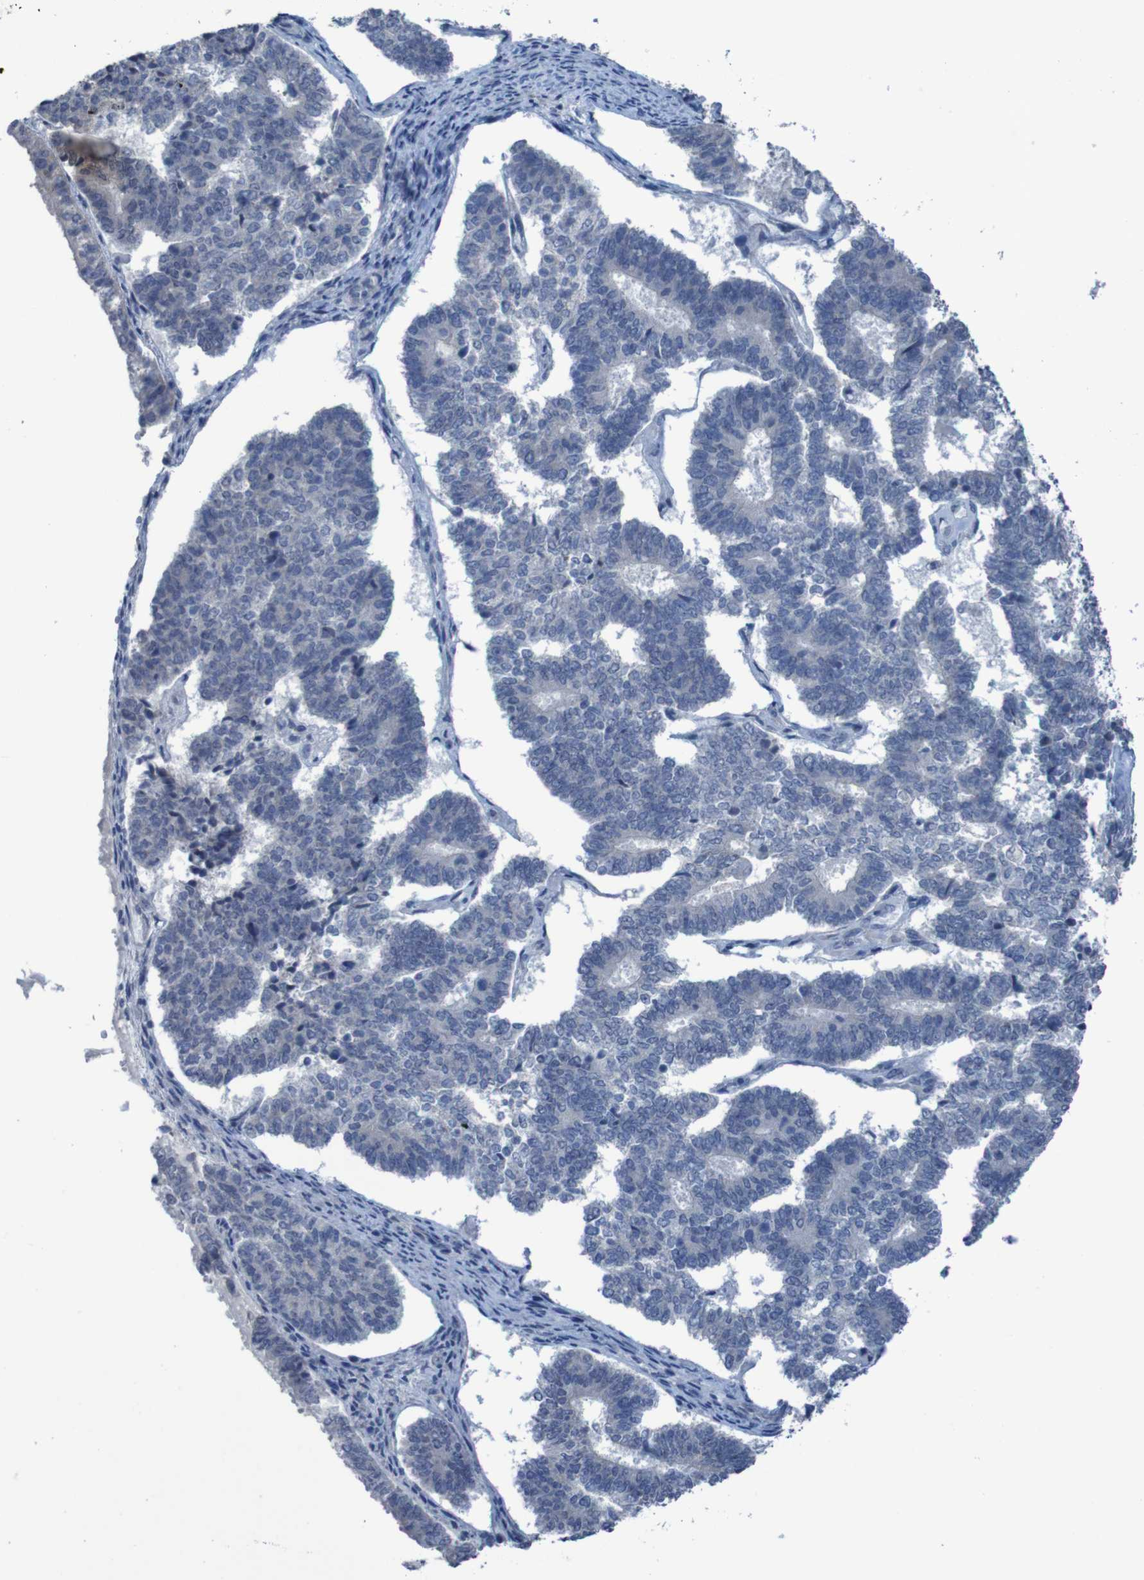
{"staining": {"intensity": "negative", "quantity": "none", "location": "none"}, "tissue": "endometrial cancer", "cell_type": "Tumor cells", "image_type": "cancer", "snomed": [{"axis": "morphology", "description": "Adenocarcinoma, NOS"}, {"axis": "topography", "description": "Endometrium"}], "caption": "A high-resolution photomicrograph shows IHC staining of endometrial cancer (adenocarcinoma), which reveals no significant expression in tumor cells.", "gene": "CLDN18", "patient": {"sex": "female", "age": 70}}